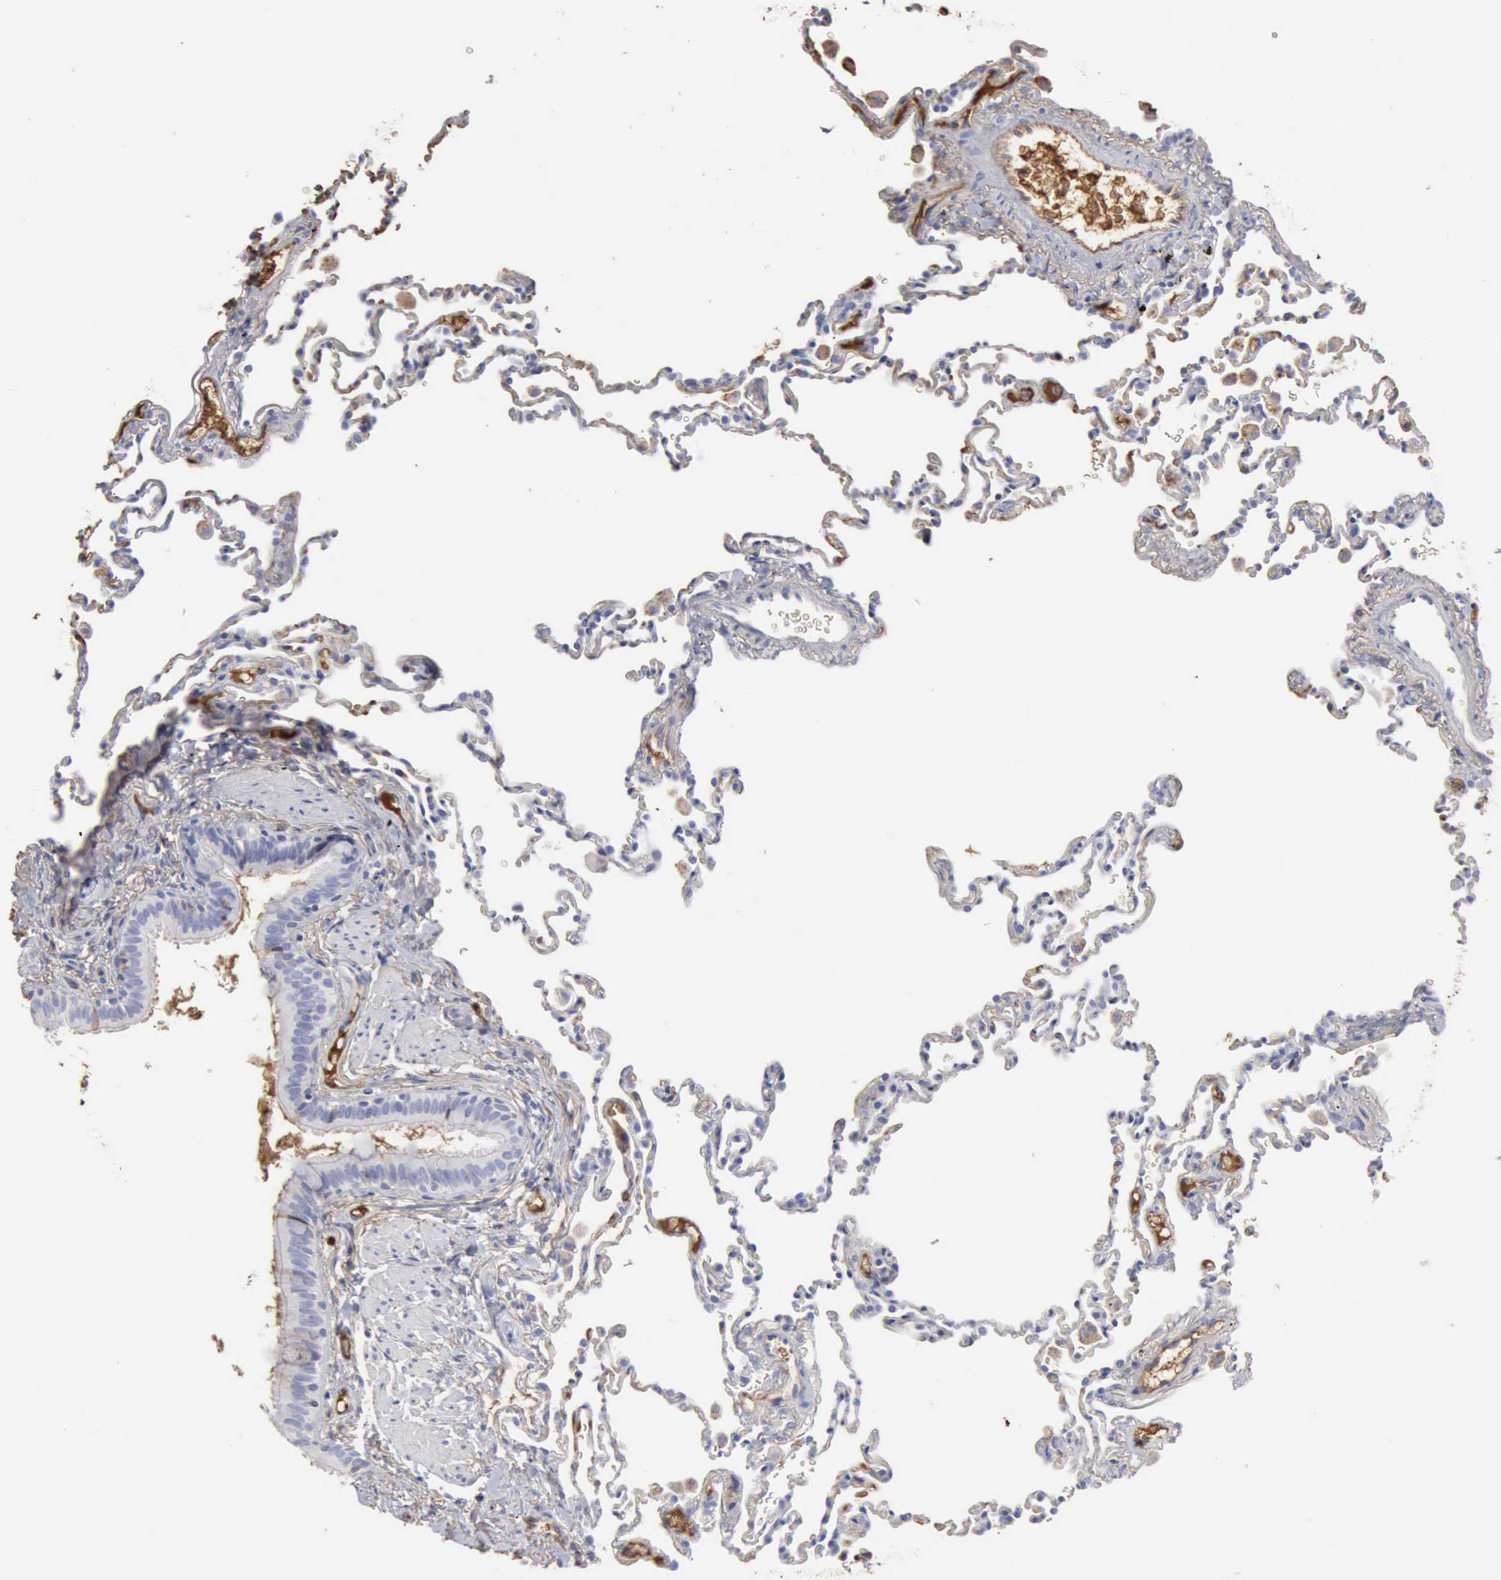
{"staining": {"intensity": "negative", "quantity": "none", "location": "none"}, "tissue": "lung", "cell_type": "Alveolar cells", "image_type": "normal", "snomed": [{"axis": "morphology", "description": "Normal tissue, NOS"}, {"axis": "topography", "description": "Lung"}], "caption": "This is an immunohistochemistry (IHC) photomicrograph of unremarkable lung. There is no staining in alveolar cells.", "gene": "SERPINA1", "patient": {"sex": "male", "age": 59}}